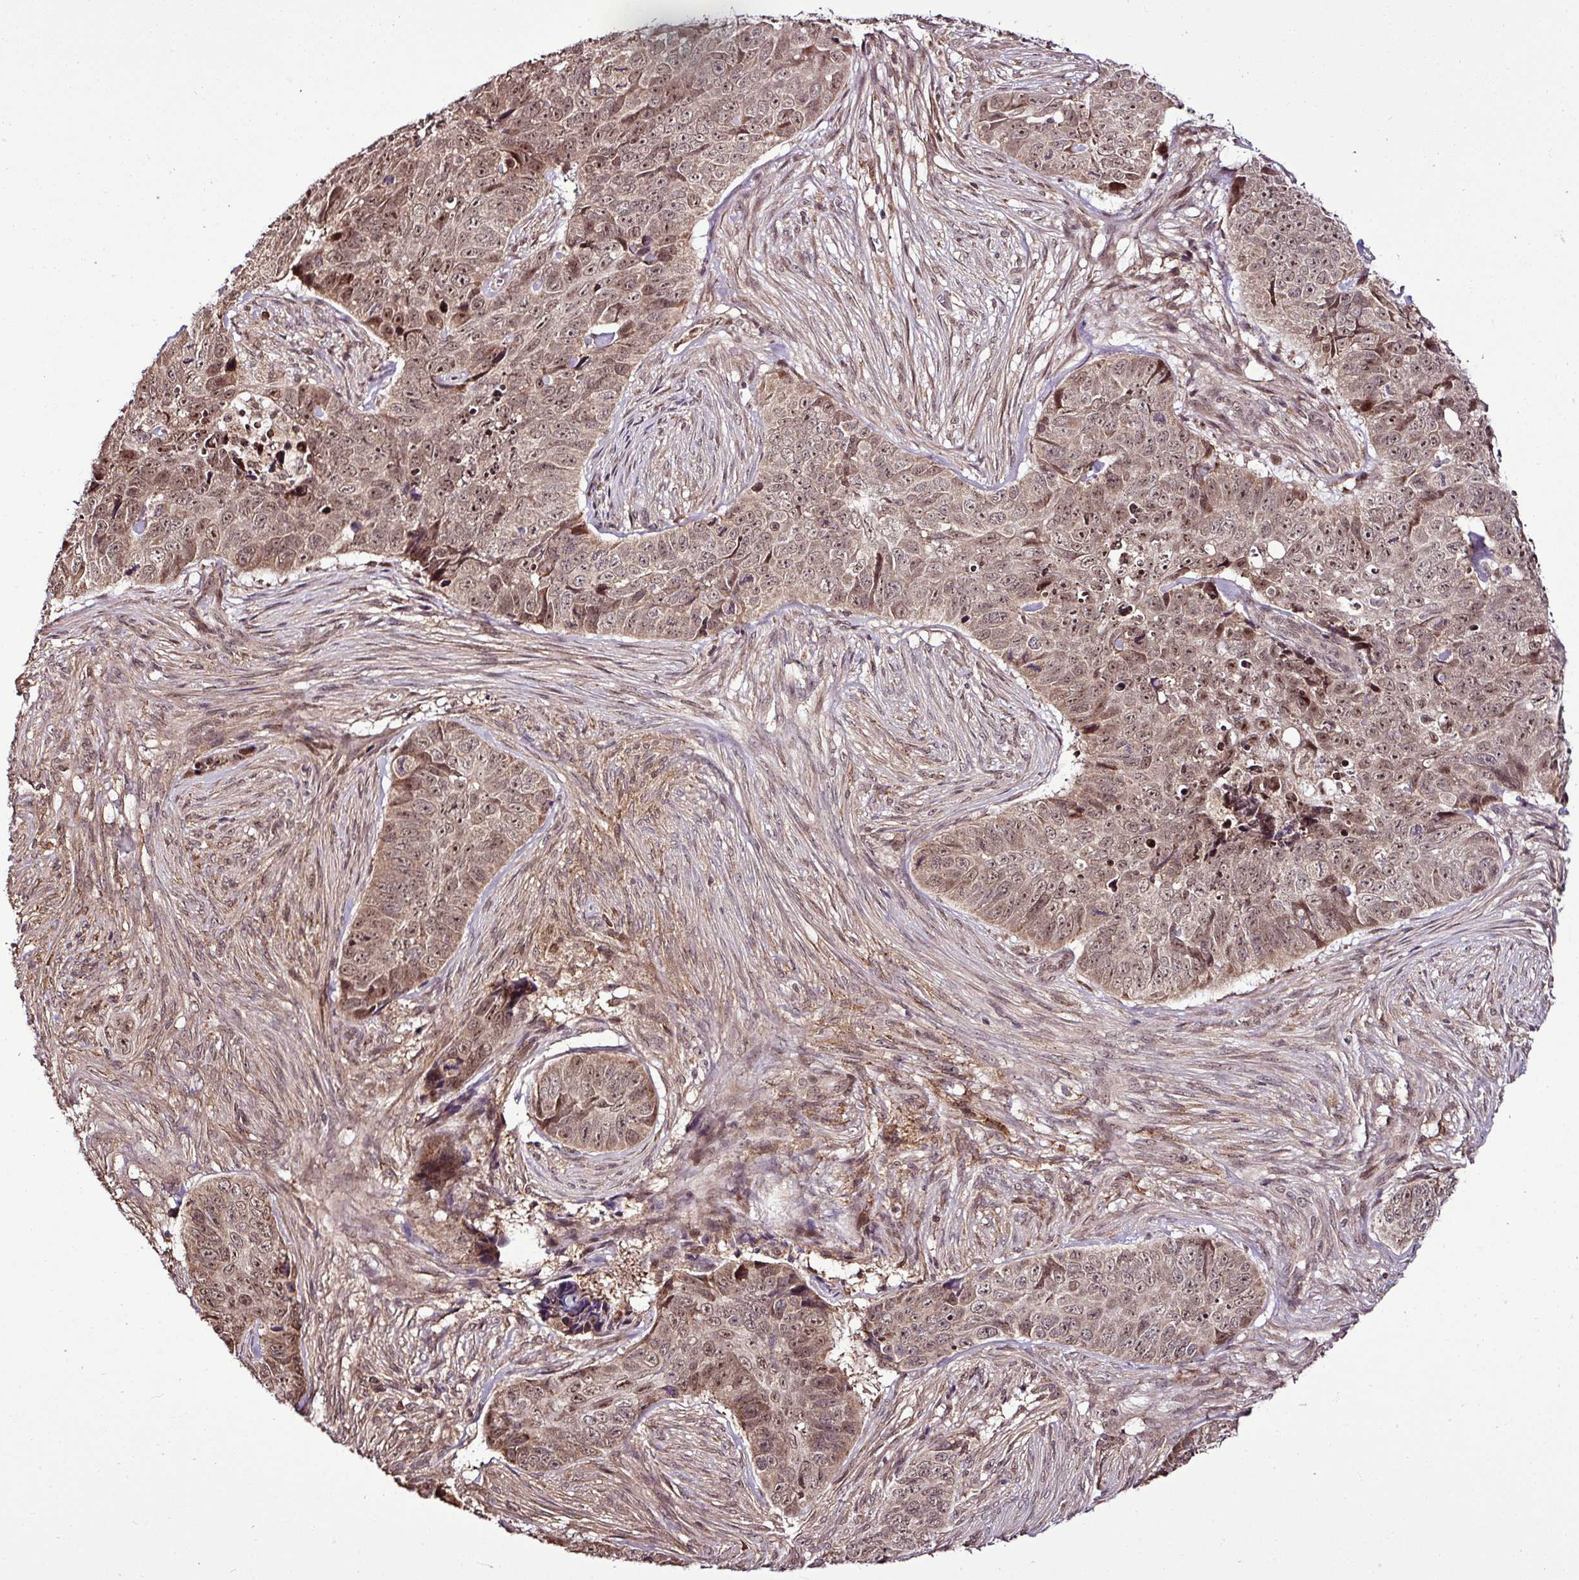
{"staining": {"intensity": "moderate", "quantity": ">75%", "location": "cytoplasmic/membranous,nuclear"}, "tissue": "skin cancer", "cell_type": "Tumor cells", "image_type": "cancer", "snomed": [{"axis": "morphology", "description": "Basal cell carcinoma"}, {"axis": "topography", "description": "Skin"}], "caption": "A micrograph of human skin cancer stained for a protein demonstrates moderate cytoplasmic/membranous and nuclear brown staining in tumor cells. (Brightfield microscopy of DAB IHC at high magnification).", "gene": "FAM153A", "patient": {"sex": "female", "age": 82}}